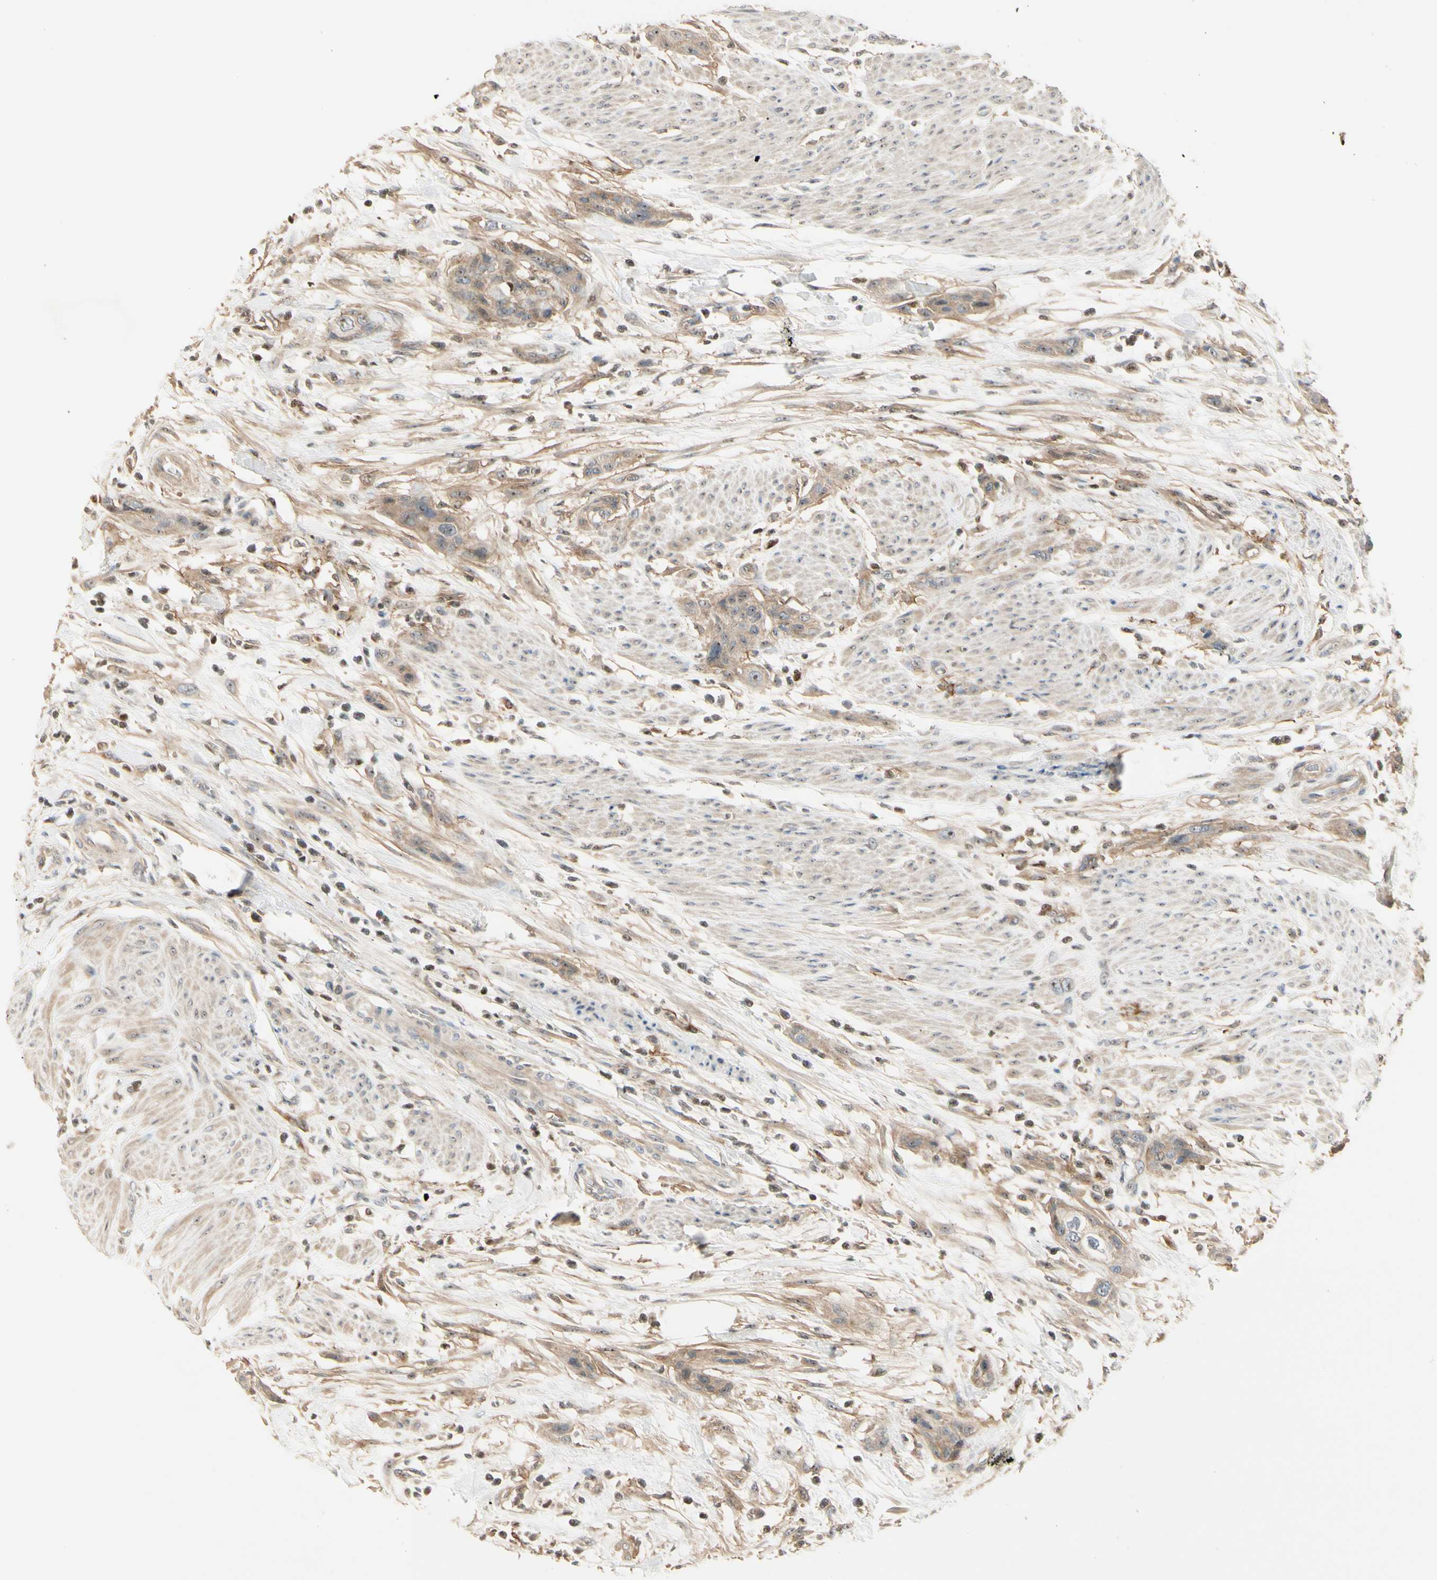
{"staining": {"intensity": "moderate", "quantity": ">75%", "location": "cytoplasmic/membranous"}, "tissue": "urothelial cancer", "cell_type": "Tumor cells", "image_type": "cancer", "snomed": [{"axis": "morphology", "description": "Urothelial carcinoma, High grade"}, {"axis": "topography", "description": "Urinary bladder"}], "caption": "This image demonstrates urothelial cancer stained with immunohistochemistry to label a protein in brown. The cytoplasmic/membranous of tumor cells show moderate positivity for the protein. Nuclei are counter-stained blue.", "gene": "NFYA", "patient": {"sex": "male", "age": 35}}